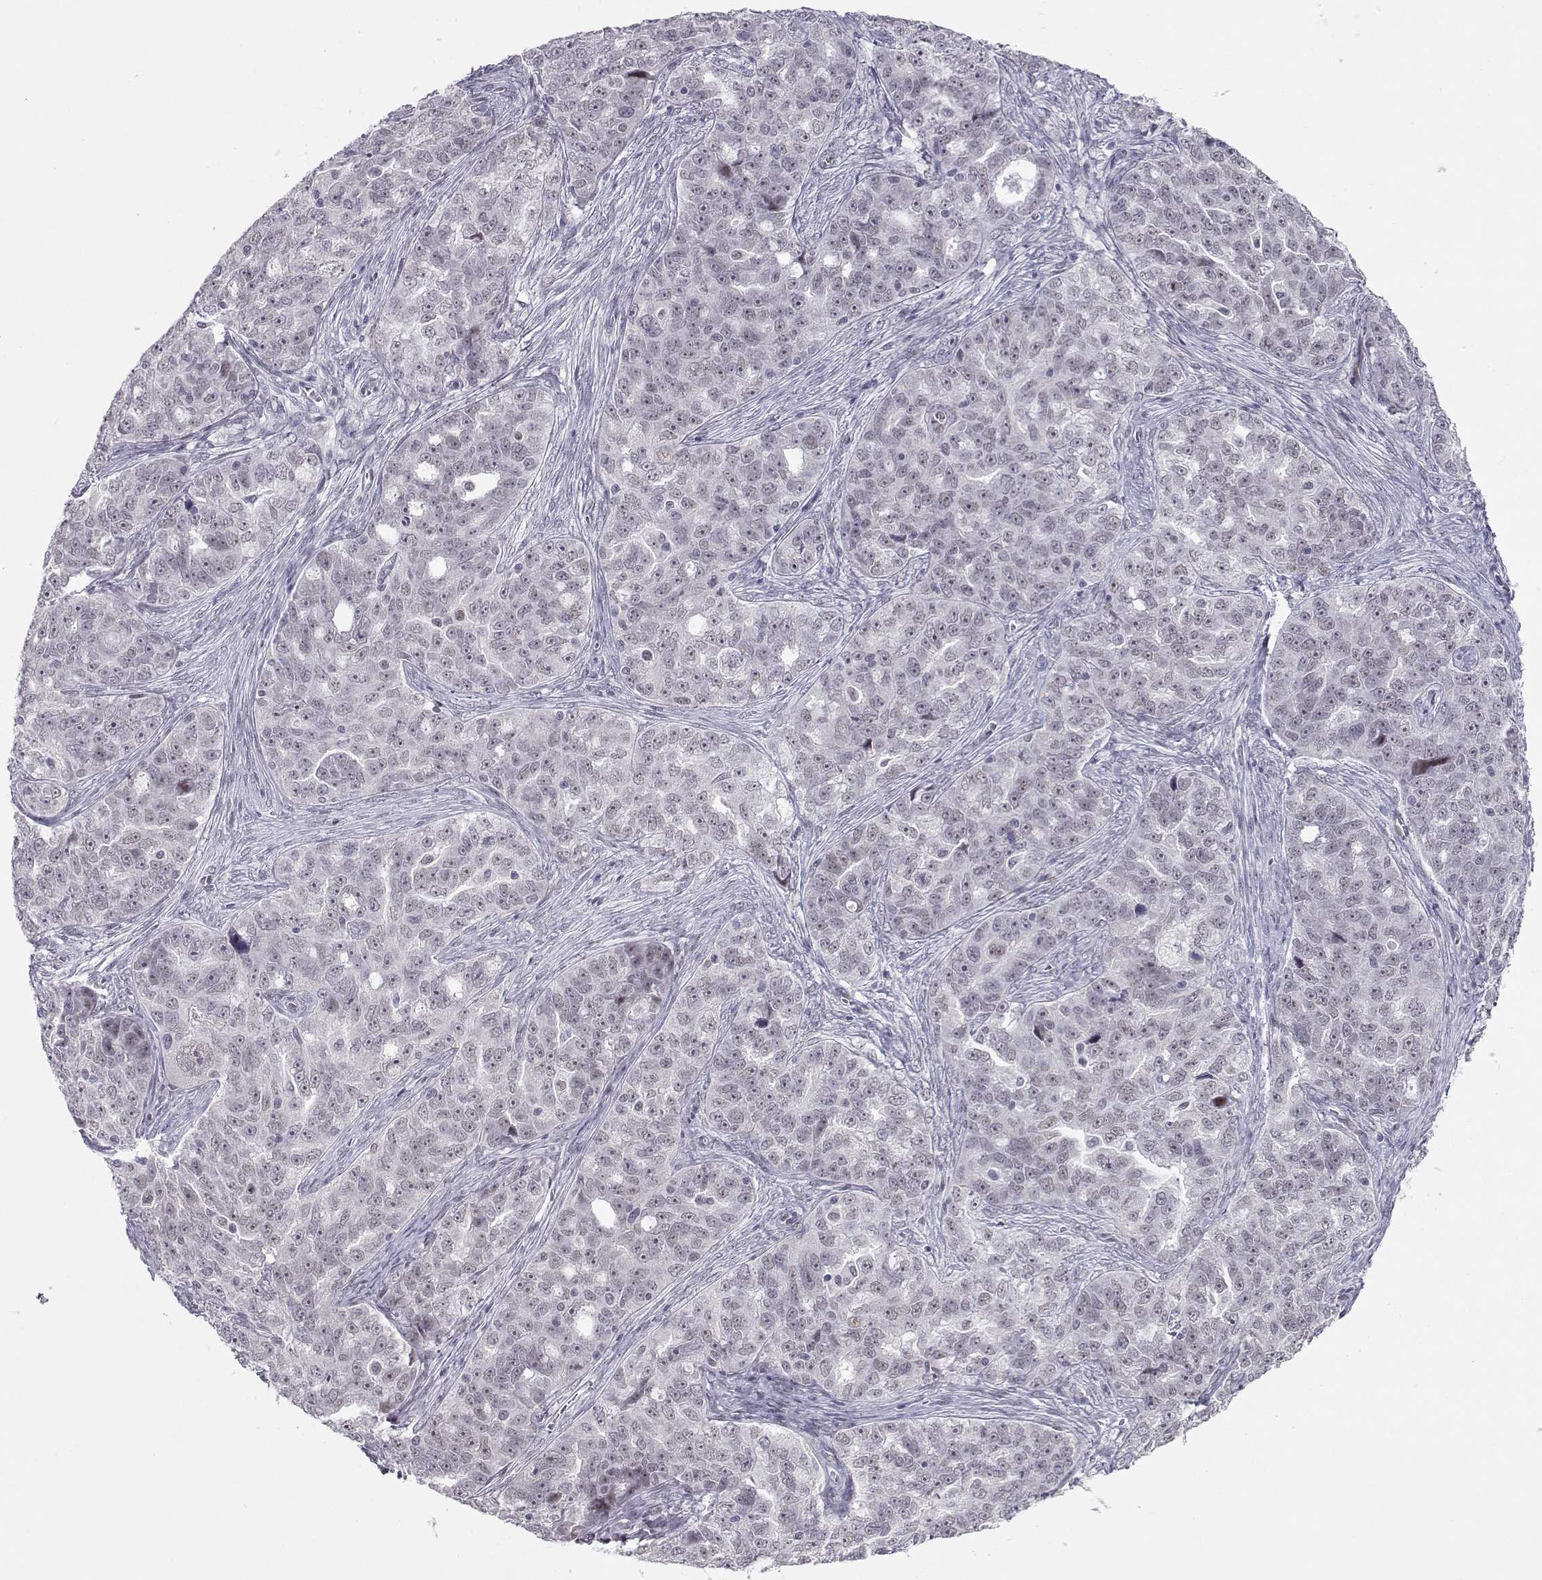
{"staining": {"intensity": "moderate", "quantity": "<25%", "location": "nuclear"}, "tissue": "ovarian cancer", "cell_type": "Tumor cells", "image_type": "cancer", "snomed": [{"axis": "morphology", "description": "Cystadenocarcinoma, serous, NOS"}, {"axis": "topography", "description": "Ovary"}], "caption": "Ovarian cancer tissue demonstrates moderate nuclear positivity in approximately <25% of tumor cells", "gene": "SIX6", "patient": {"sex": "female", "age": 51}}